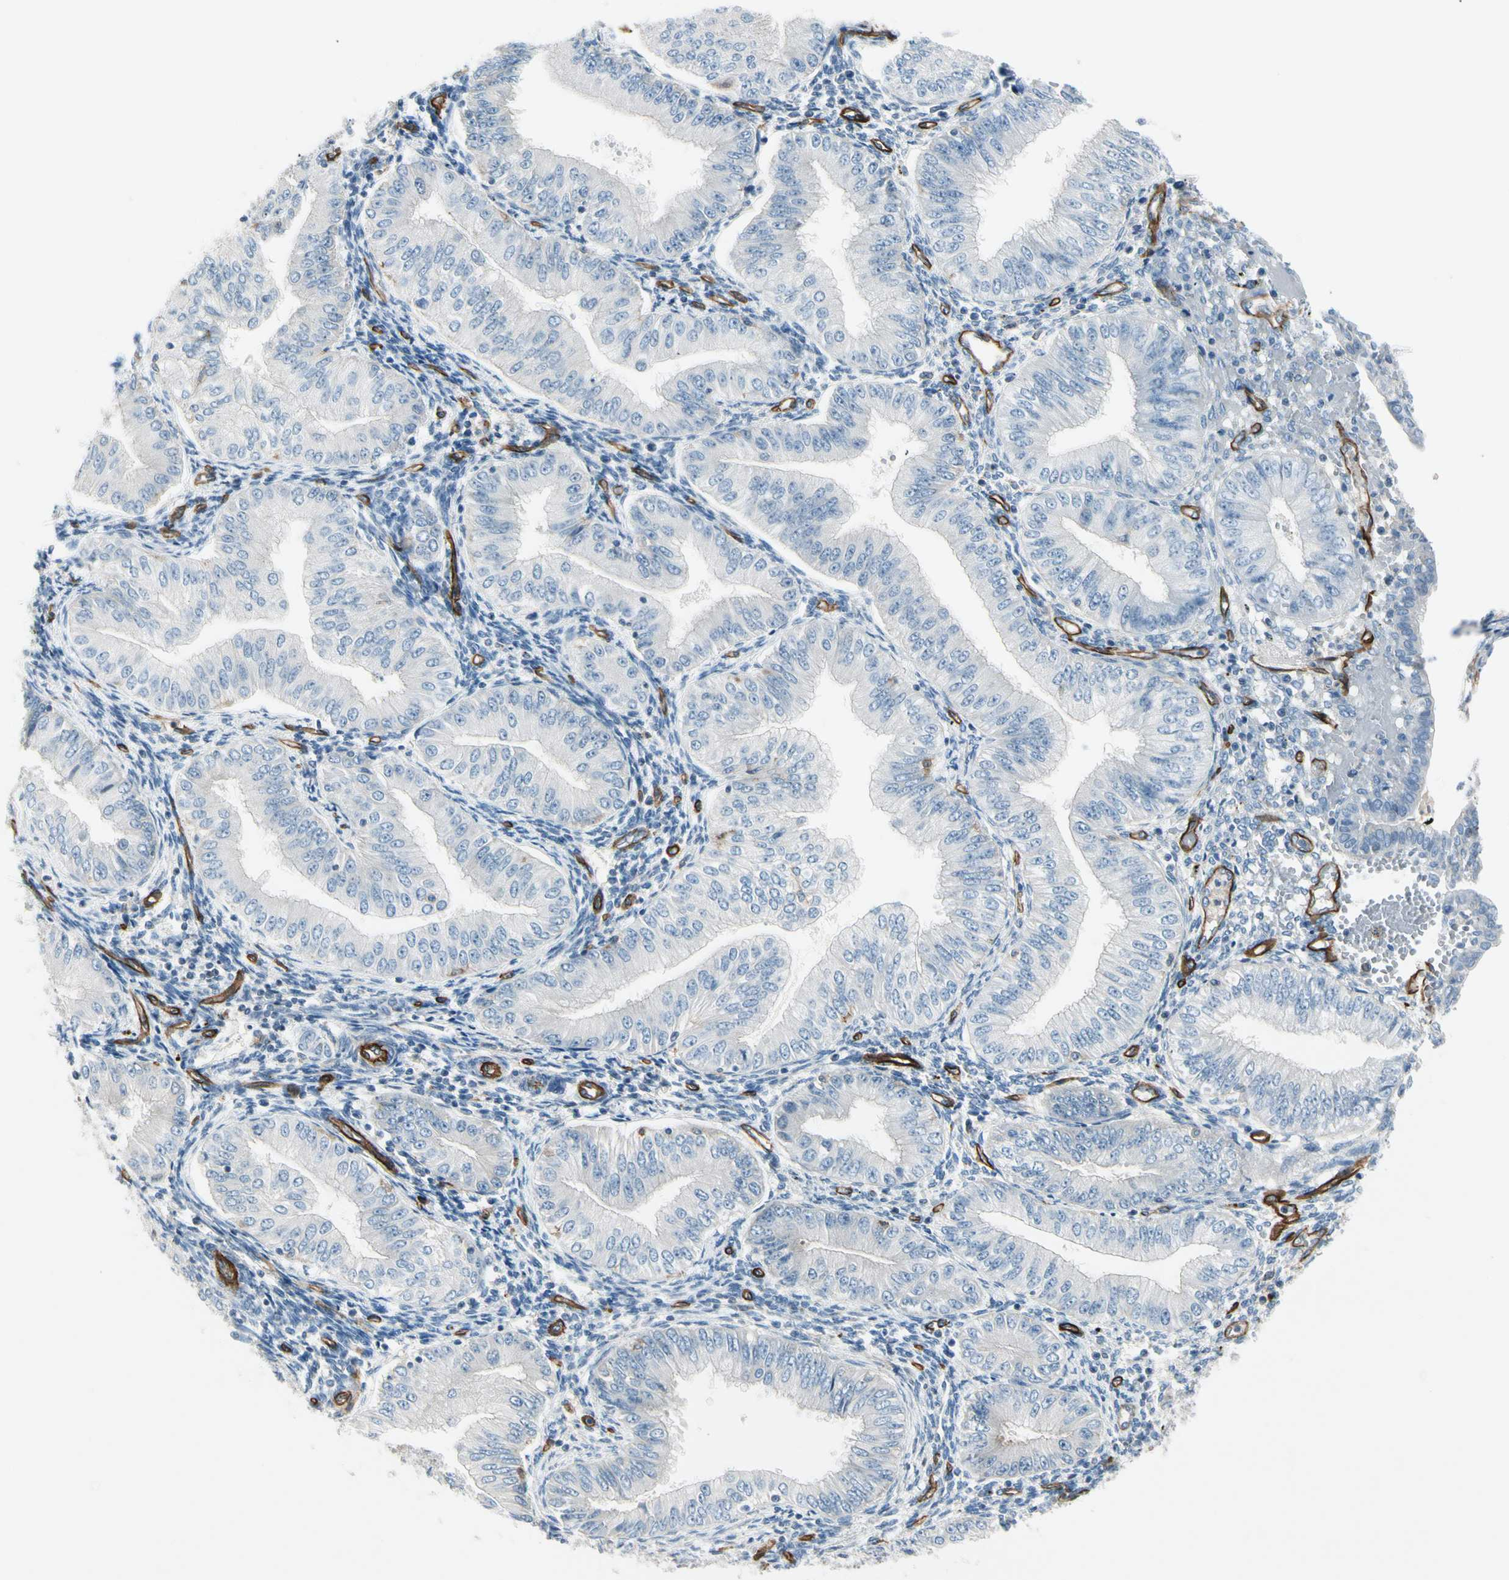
{"staining": {"intensity": "negative", "quantity": "none", "location": "none"}, "tissue": "endometrial cancer", "cell_type": "Tumor cells", "image_type": "cancer", "snomed": [{"axis": "morphology", "description": "Normal tissue, NOS"}, {"axis": "morphology", "description": "Adenocarcinoma, NOS"}, {"axis": "topography", "description": "Endometrium"}], "caption": "High magnification brightfield microscopy of adenocarcinoma (endometrial) stained with DAB (brown) and counterstained with hematoxylin (blue): tumor cells show no significant positivity. Nuclei are stained in blue.", "gene": "CD93", "patient": {"sex": "female", "age": 53}}